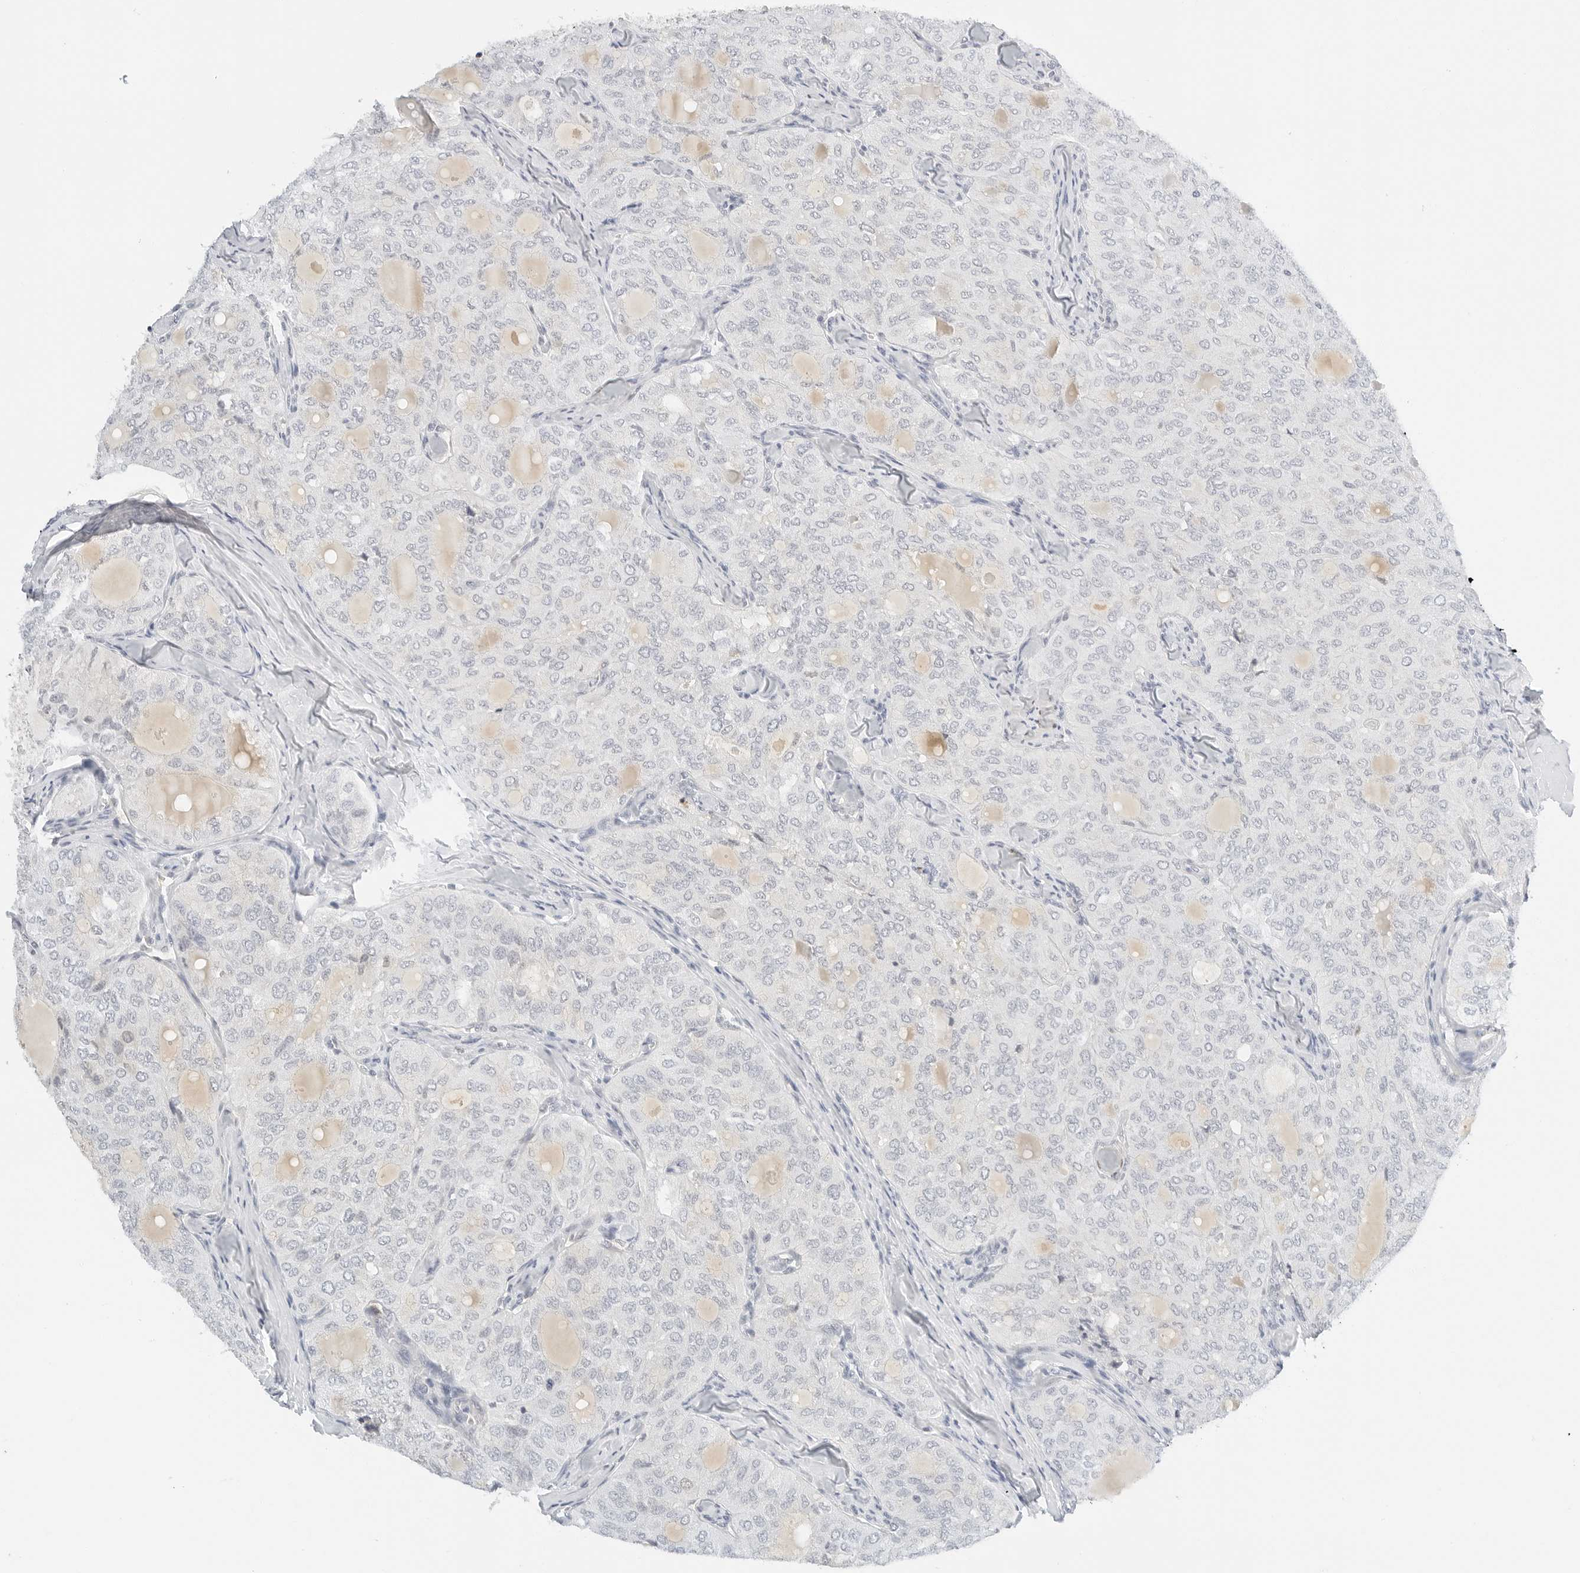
{"staining": {"intensity": "negative", "quantity": "none", "location": "none"}, "tissue": "thyroid cancer", "cell_type": "Tumor cells", "image_type": "cancer", "snomed": [{"axis": "morphology", "description": "Follicular adenoma carcinoma, NOS"}, {"axis": "topography", "description": "Thyroid gland"}], "caption": "High magnification brightfield microscopy of thyroid cancer stained with DAB (brown) and counterstained with hematoxylin (blue): tumor cells show no significant staining. Nuclei are stained in blue.", "gene": "PKDCC", "patient": {"sex": "male", "age": 75}}